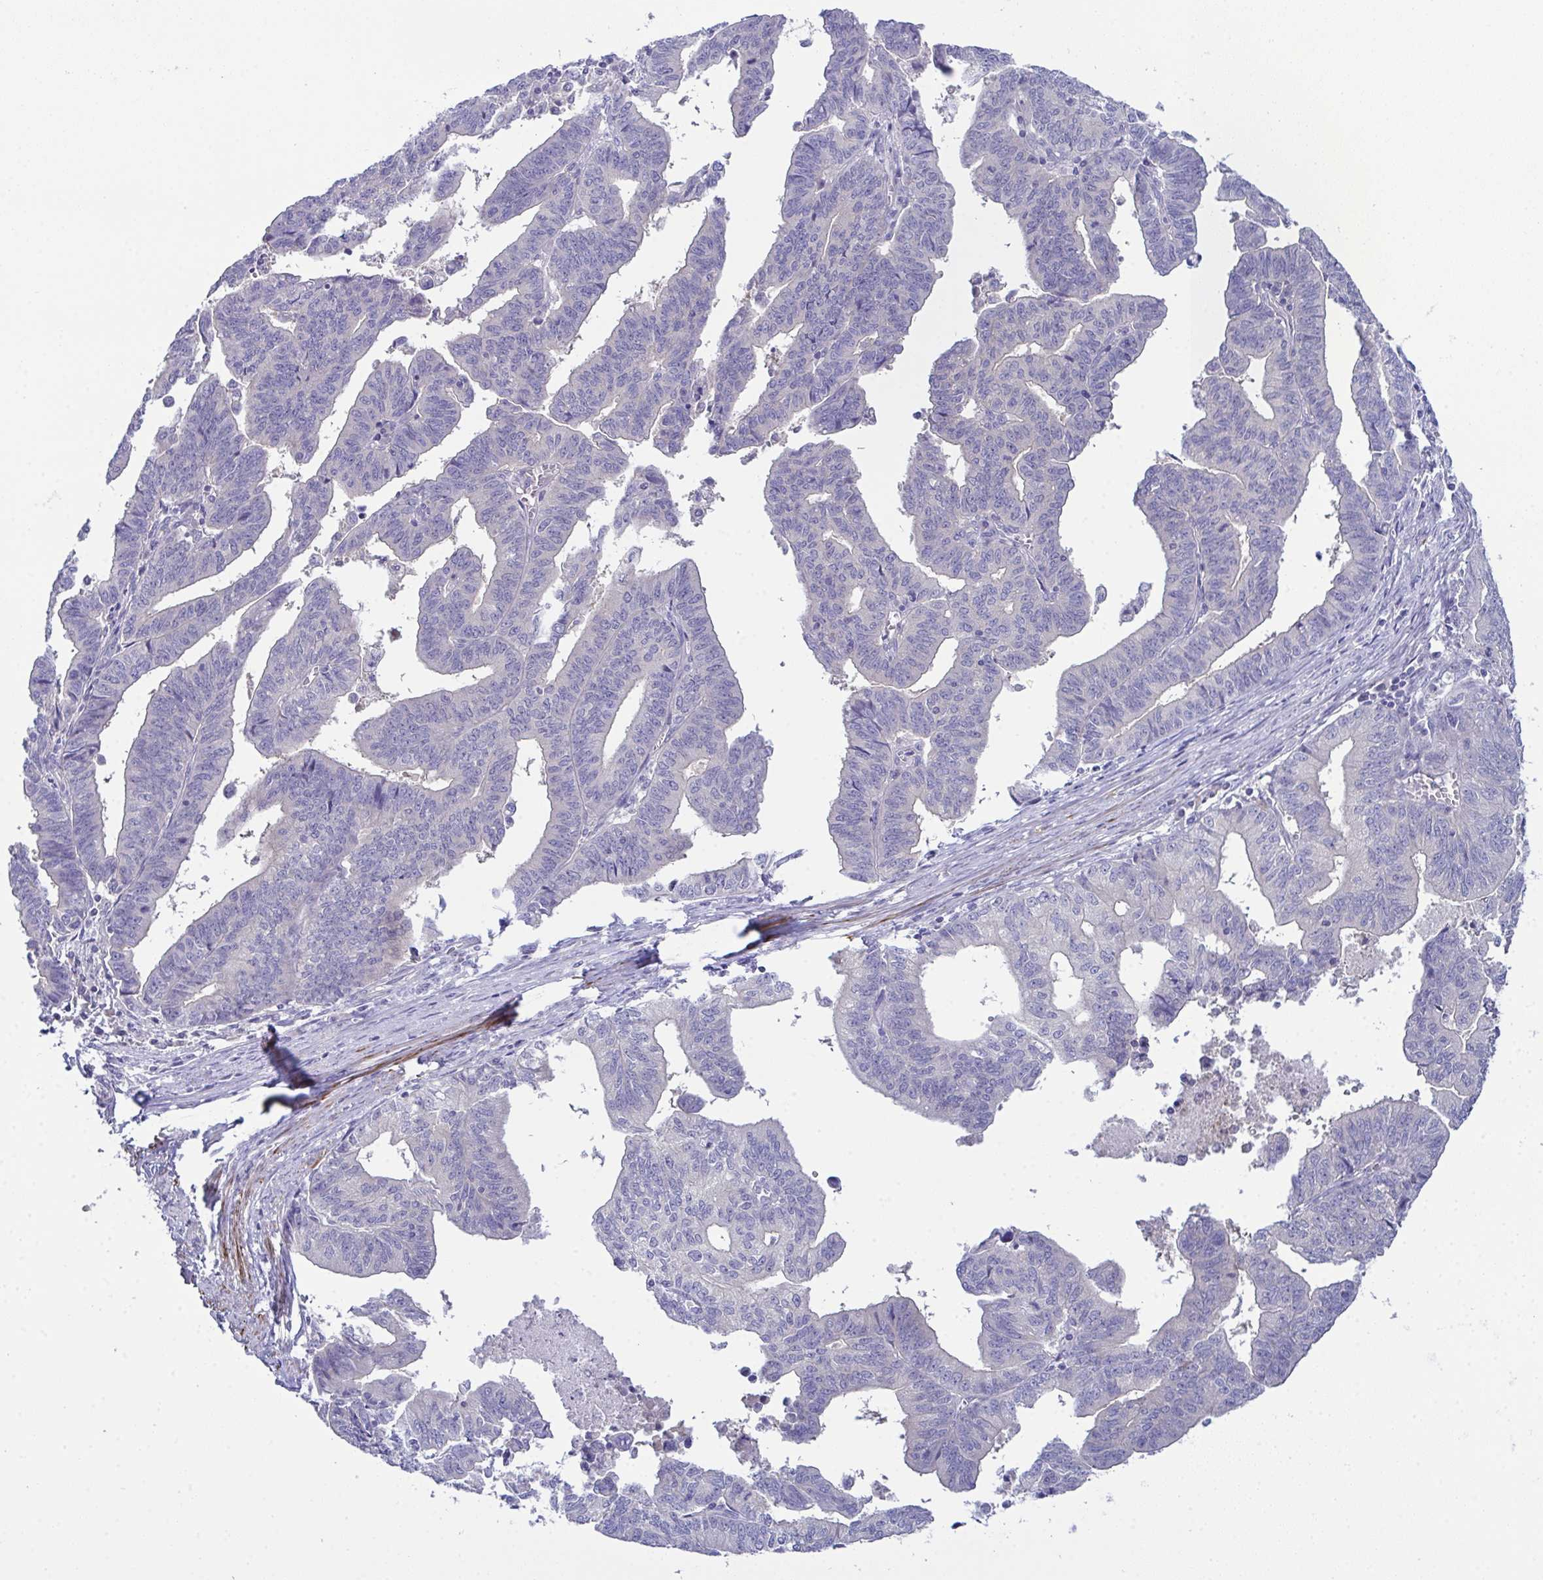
{"staining": {"intensity": "negative", "quantity": "none", "location": "none"}, "tissue": "endometrial cancer", "cell_type": "Tumor cells", "image_type": "cancer", "snomed": [{"axis": "morphology", "description": "Adenocarcinoma, NOS"}, {"axis": "topography", "description": "Endometrium"}], "caption": "DAB (3,3'-diaminobenzidine) immunohistochemical staining of human adenocarcinoma (endometrial) demonstrates no significant expression in tumor cells.", "gene": "CFAP97D1", "patient": {"sex": "female", "age": 65}}